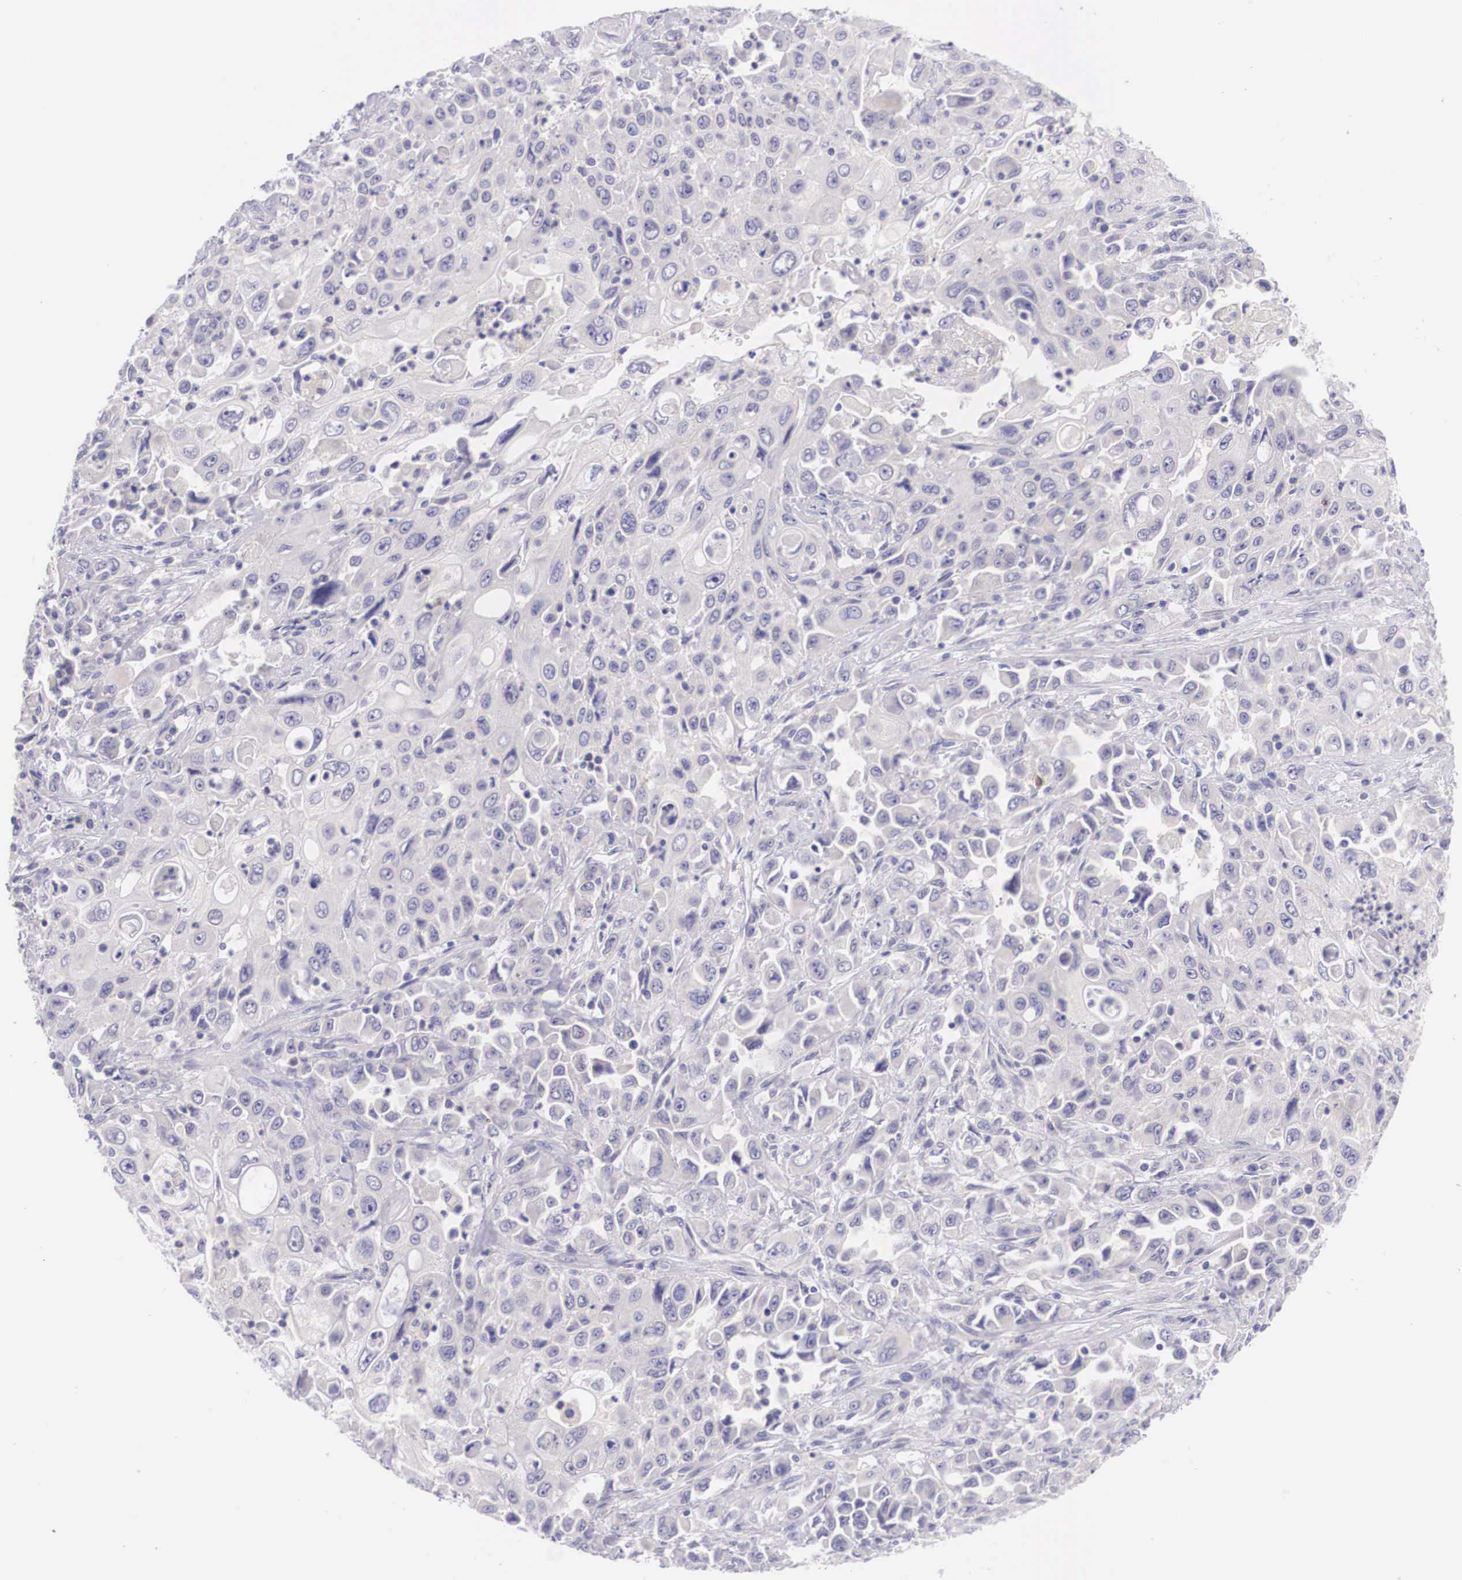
{"staining": {"intensity": "negative", "quantity": "none", "location": "none"}, "tissue": "pancreatic cancer", "cell_type": "Tumor cells", "image_type": "cancer", "snomed": [{"axis": "morphology", "description": "Adenocarcinoma, NOS"}, {"axis": "topography", "description": "Pancreas"}], "caption": "IHC histopathology image of human pancreatic cancer stained for a protein (brown), which displays no expression in tumor cells.", "gene": "BCL6", "patient": {"sex": "male", "age": 70}}